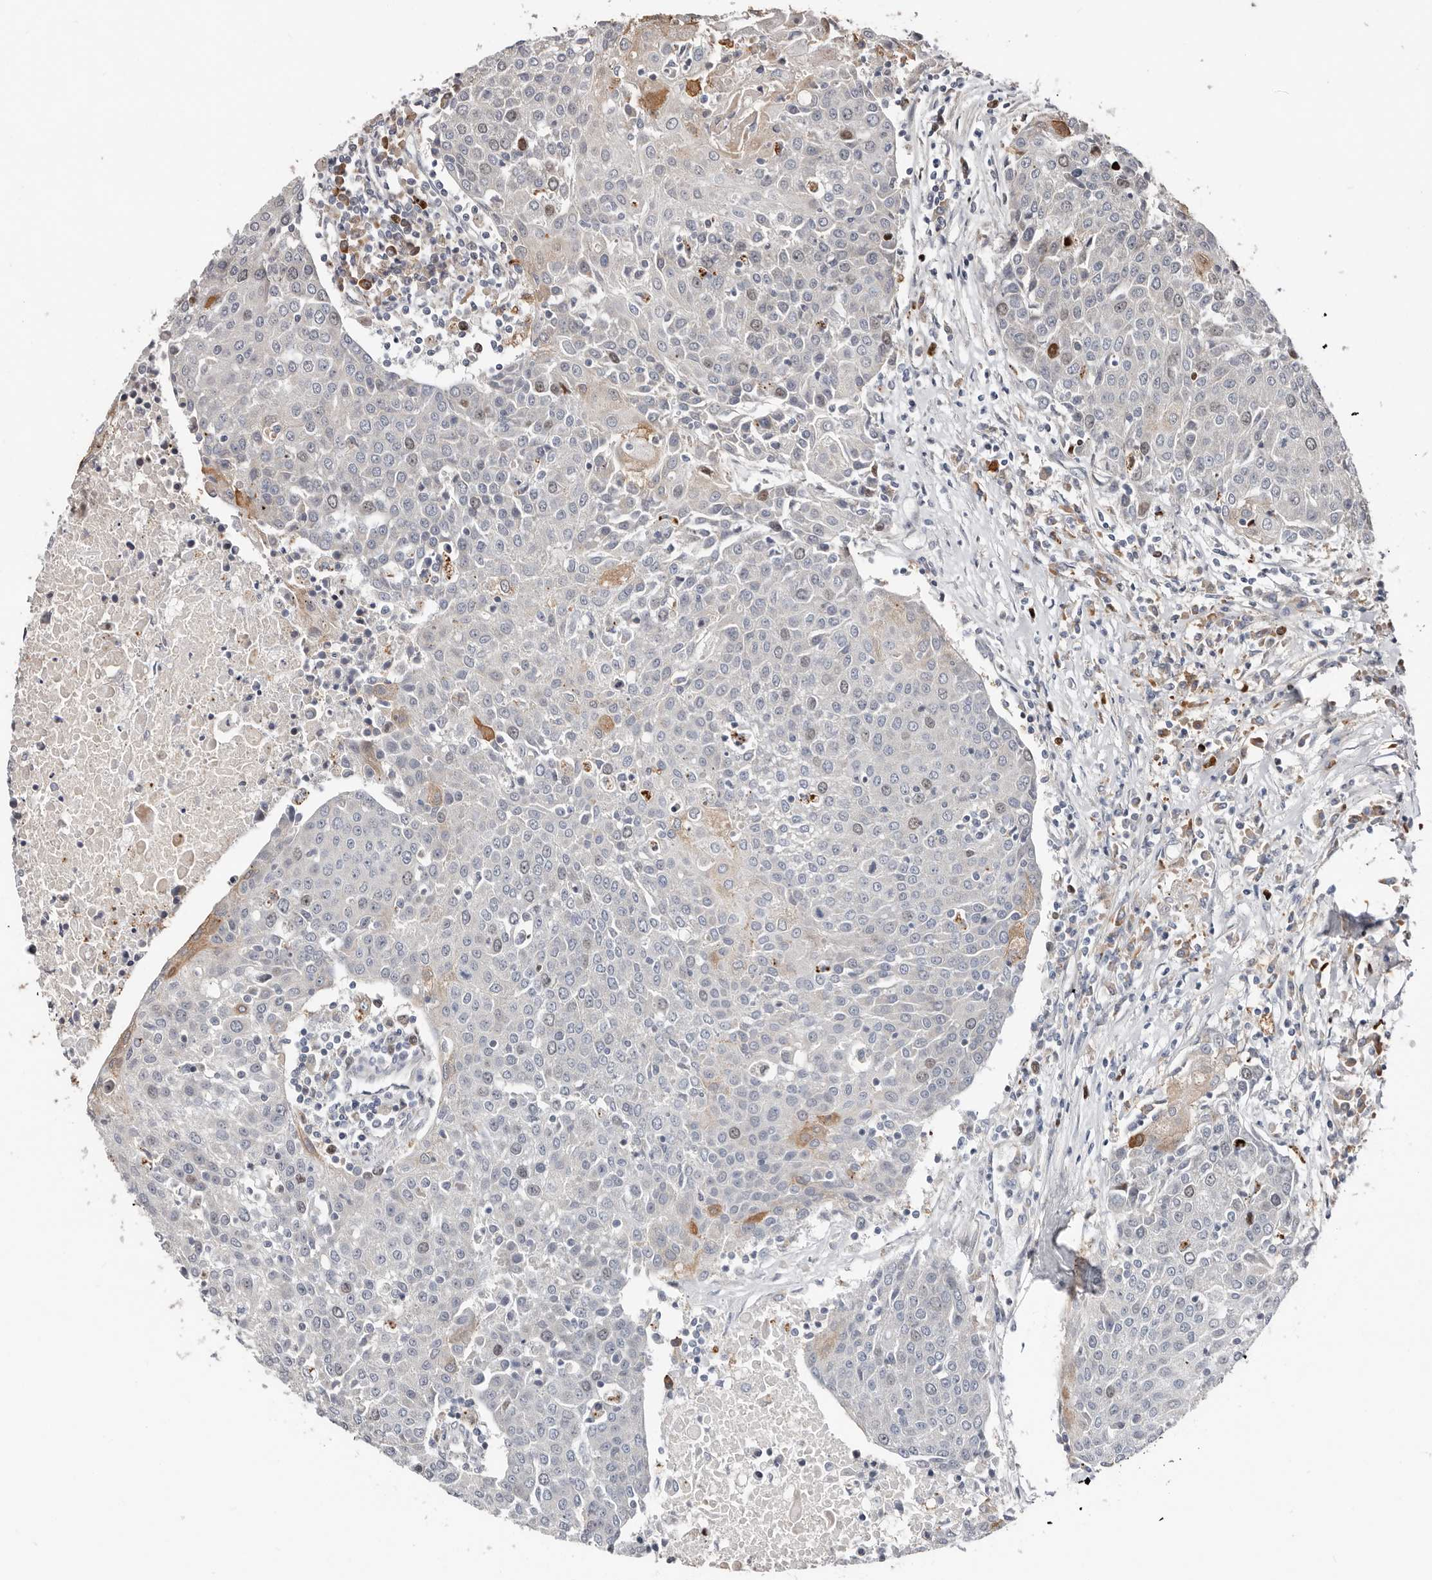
{"staining": {"intensity": "negative", "quantity": "none", "location": "none"}, "tissue": "urothelial cancer", "cell_type": "Tumor cells", "image_type": "cancer", "snomed": [{"axis": "morphology", "description": "Urothelial carcinoma, High grade"}, {"axis": "topography", "description": "Urinary bladder"}], "caption": "An IHC image of urothelial cancer is shown. There is no staining in tumor cells of urothelial cancer. (Brightfield microscopy of DAB immunohistochemistry (IHC) at high magnification).", "gene": "SMYD4", "patient": {"sex": "female", "age": 85}}